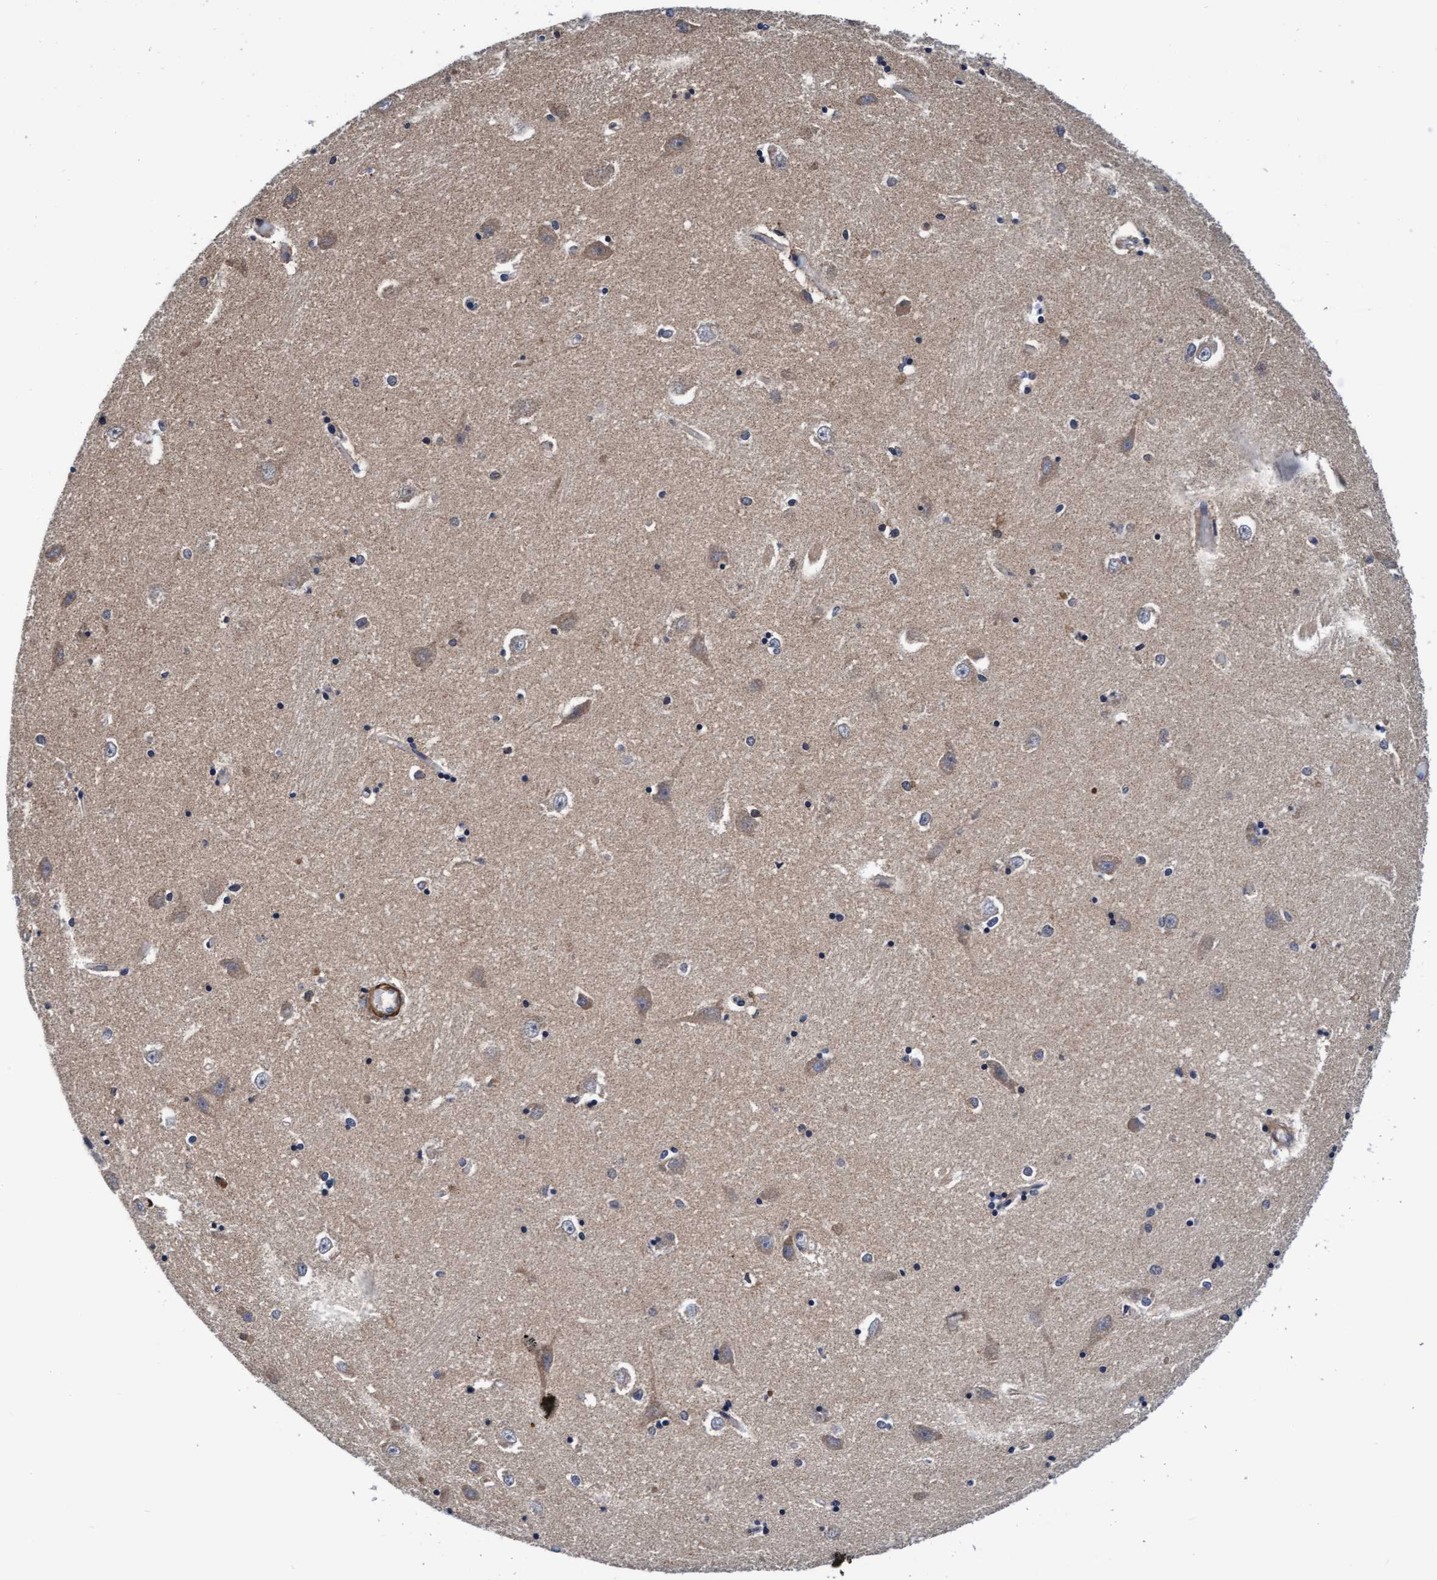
{"staining": {"intensity": "moderate", "quantity": "25%-75%", "location": "cytoplasmic/membranous"}, "tissue": "hippocampus", "cell_type": "Glial cells", "image_type": "normal", "snomed": [{"axis": "morphology", "description": "Normal tissue, NOS"}, {"axis": "topography", "description": "Hippocampus"}], "caption": "An immunohistochemistry (IHC) photomicrograph of unremarkable tissue is shown. Protein staining in brown highlights moderate cytoplasmic/membranous positivity in hippocampus within glial cells. The staining was performed using DAB to visualize the protein expression in brown, while the nuclei were stained in blue with hematoxylin (Magnification: 20x).", "gene": "EFCAB13", "patient": {"sex": "male", "age": 45}}